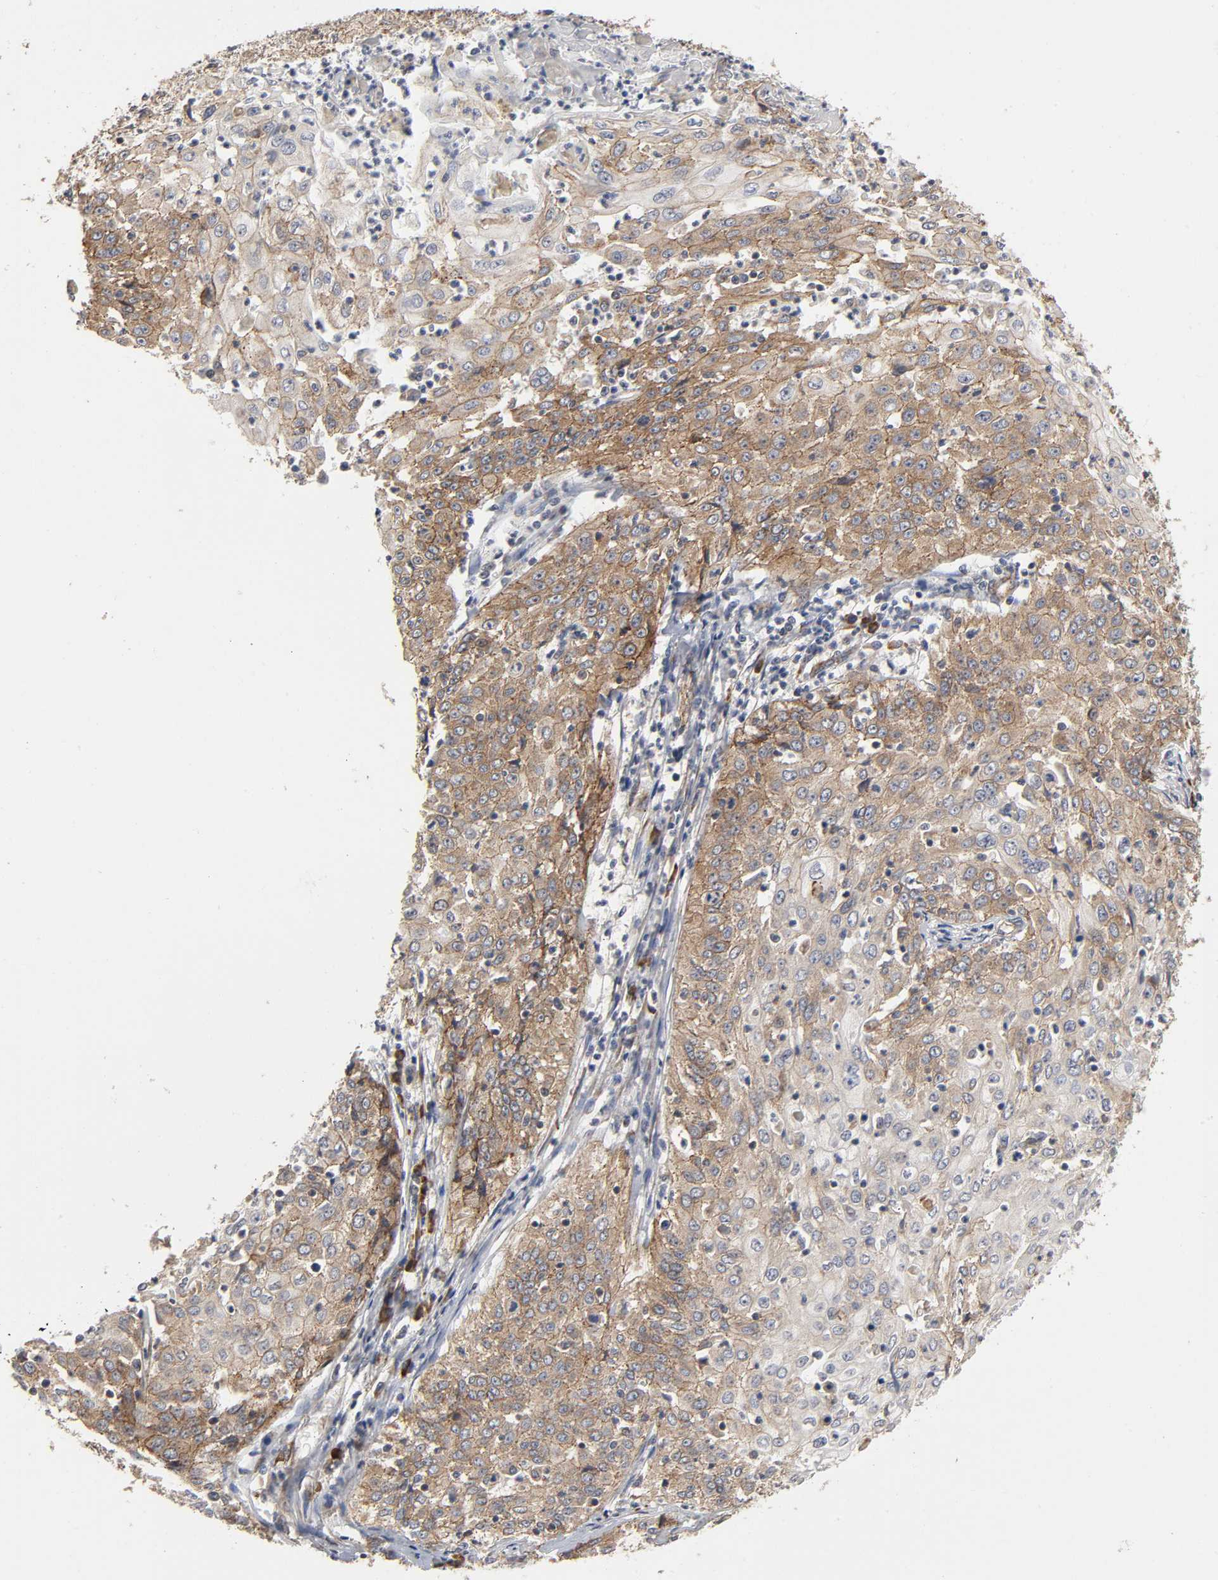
{"staining": {"intensity": "moderate", "quantity": ">75%", "location": "cytoplasmic/membranous"}, "tissue": "cervical cancer", "cell_type": "Tumor cells", "image_type": "cancer", "snomed": [{"axis": "morphology", "description": "Squamous cell carcinoma, NOS"}, {"axis": "topography", "description": "Cervix"}], "caption": "Tumor cells reveal moderate cytoplasmic/membranous positivity in about >75% of cells in cervical cancer (squamous cell carcinoma).", "gene": "SLC30A9", "patient": {"sex": "female", "age": 39}}